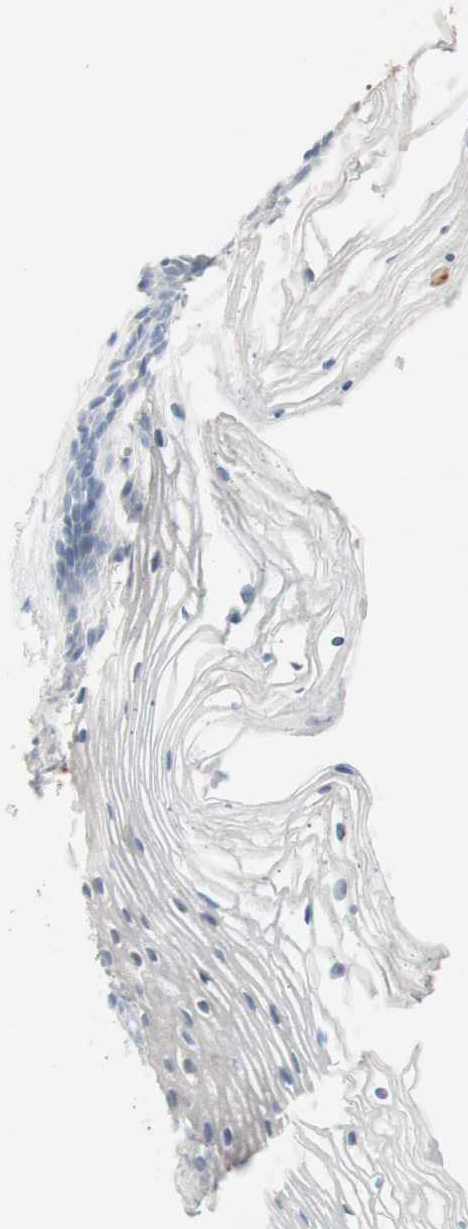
{"staining": {"intensity": "negative", "quantity": "none", "location": "none"}, "tissue": "vagina", "cell_type": "Squamous epithelial cells", "image_type": "normal", "snomed": [{"axis": "morphology", "description": "Normal tissue, NOS"}, {"axis": "topography", "description": "Vagina"}], "caption": "Immunohistochemistry (IHC) micrograph of benign vagina: vagina stained with DAB reveals no significant protein staining in squamous epithelial cells. (Brightfield microscopy of DAB immunohistochemistry at high magnification).", "gene": "MANEA", "patient": {"sex": "female", "age": 32}}